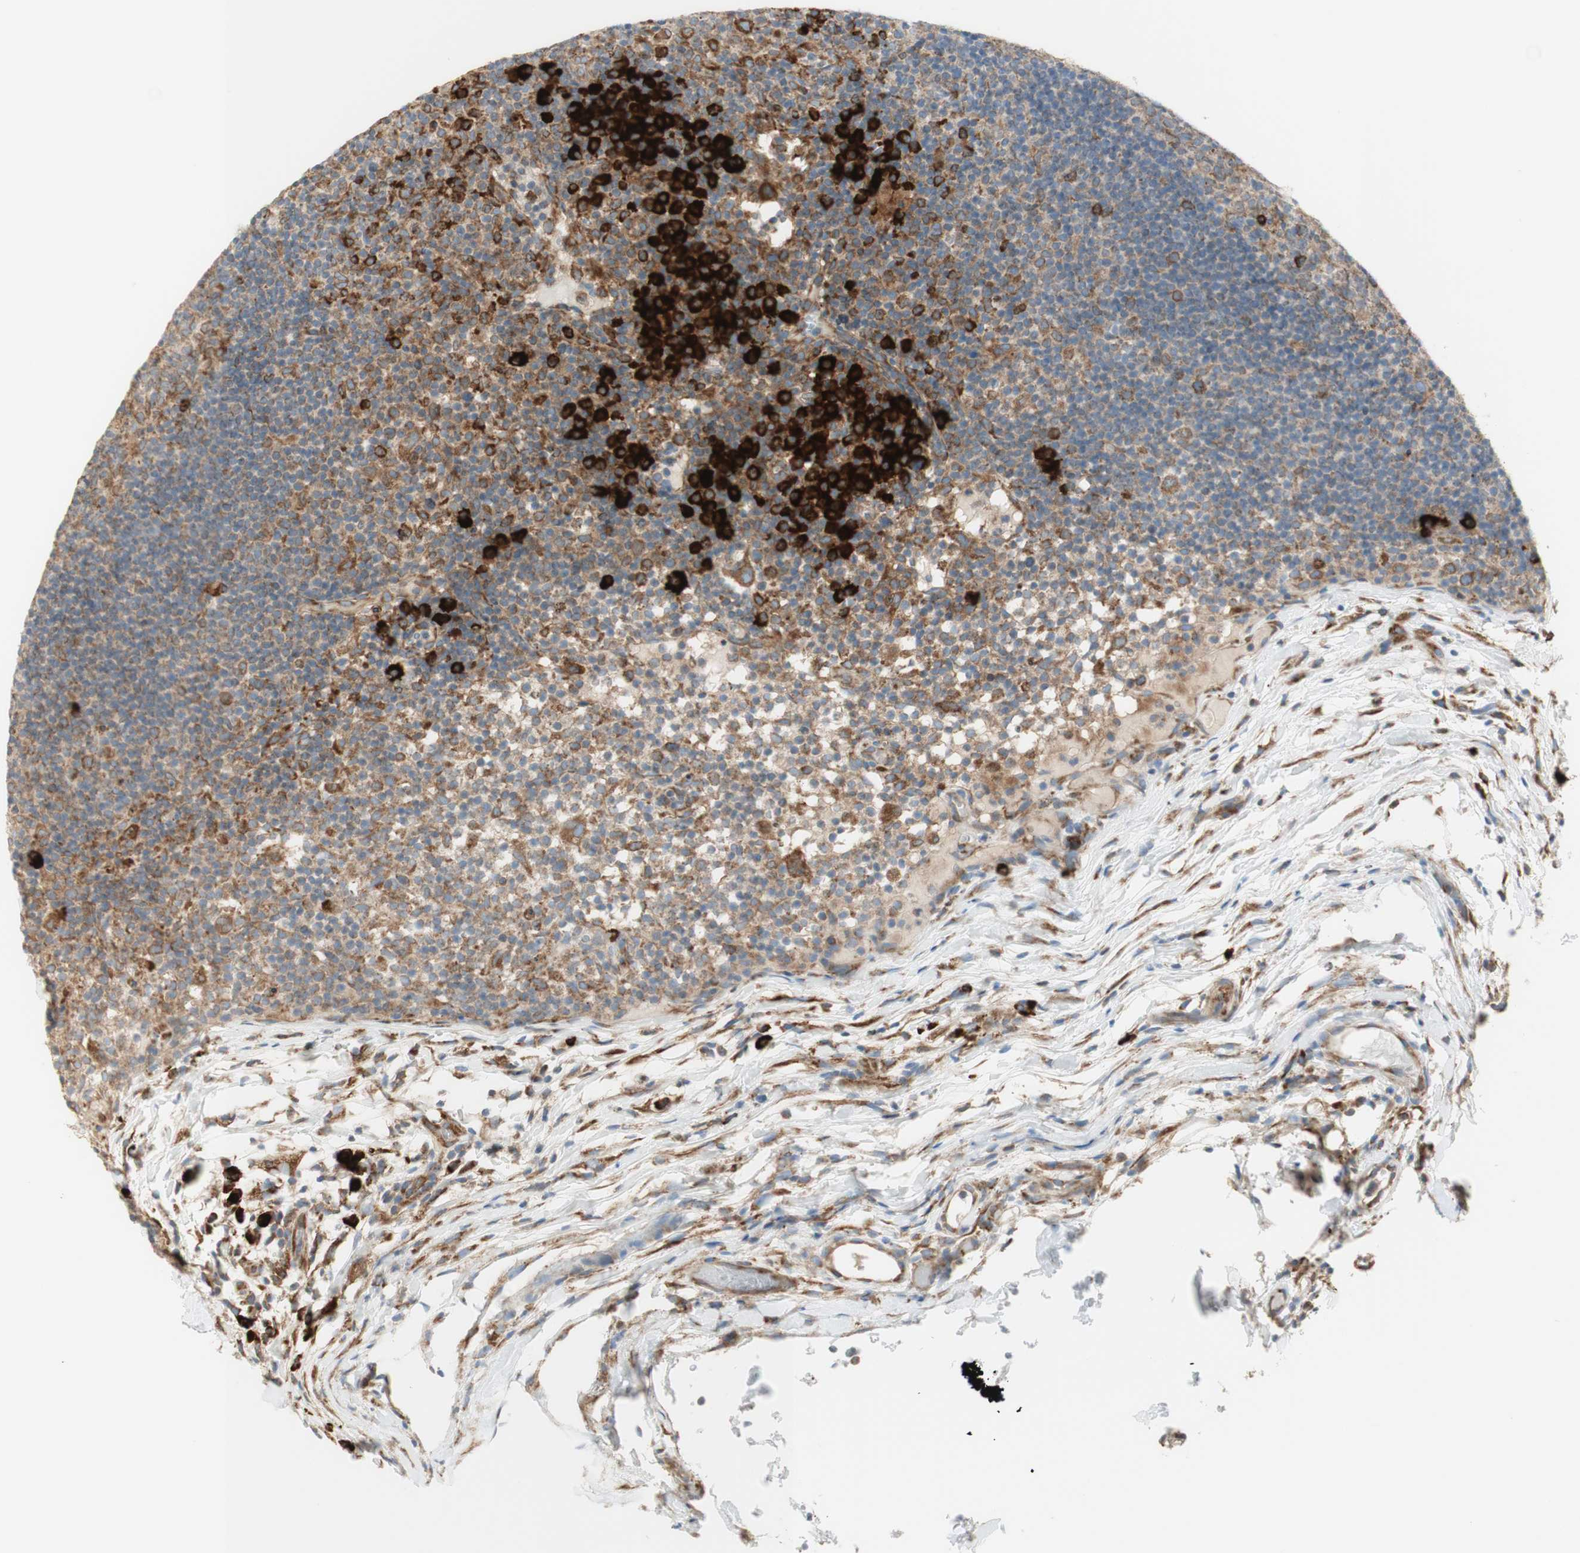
{"staining": {"intensity": "weak", "quantity": ">75%", "location": "cytoplasmic/membranous"}, "tissue": "lymph node", "cell_type": "Germinal center cells", "image_type": "normal", "snomed": [{"axis": "morphology", "description": "Normal tissue, NOS"}, {"axis": "morphology", "description": "Inflammation, NOS"}, {"axis": "topography", "description": "Lymph node"}], "caption": "Protein analysis of benign lymph node exhibits weak cytoplasmic/membranous staining in approximately >75% of germinal center cells. (DAB IHC with brightfield microscopy, high magnification).", "gene": "MANF", "patient": {"sex": "male", "age": 55}}